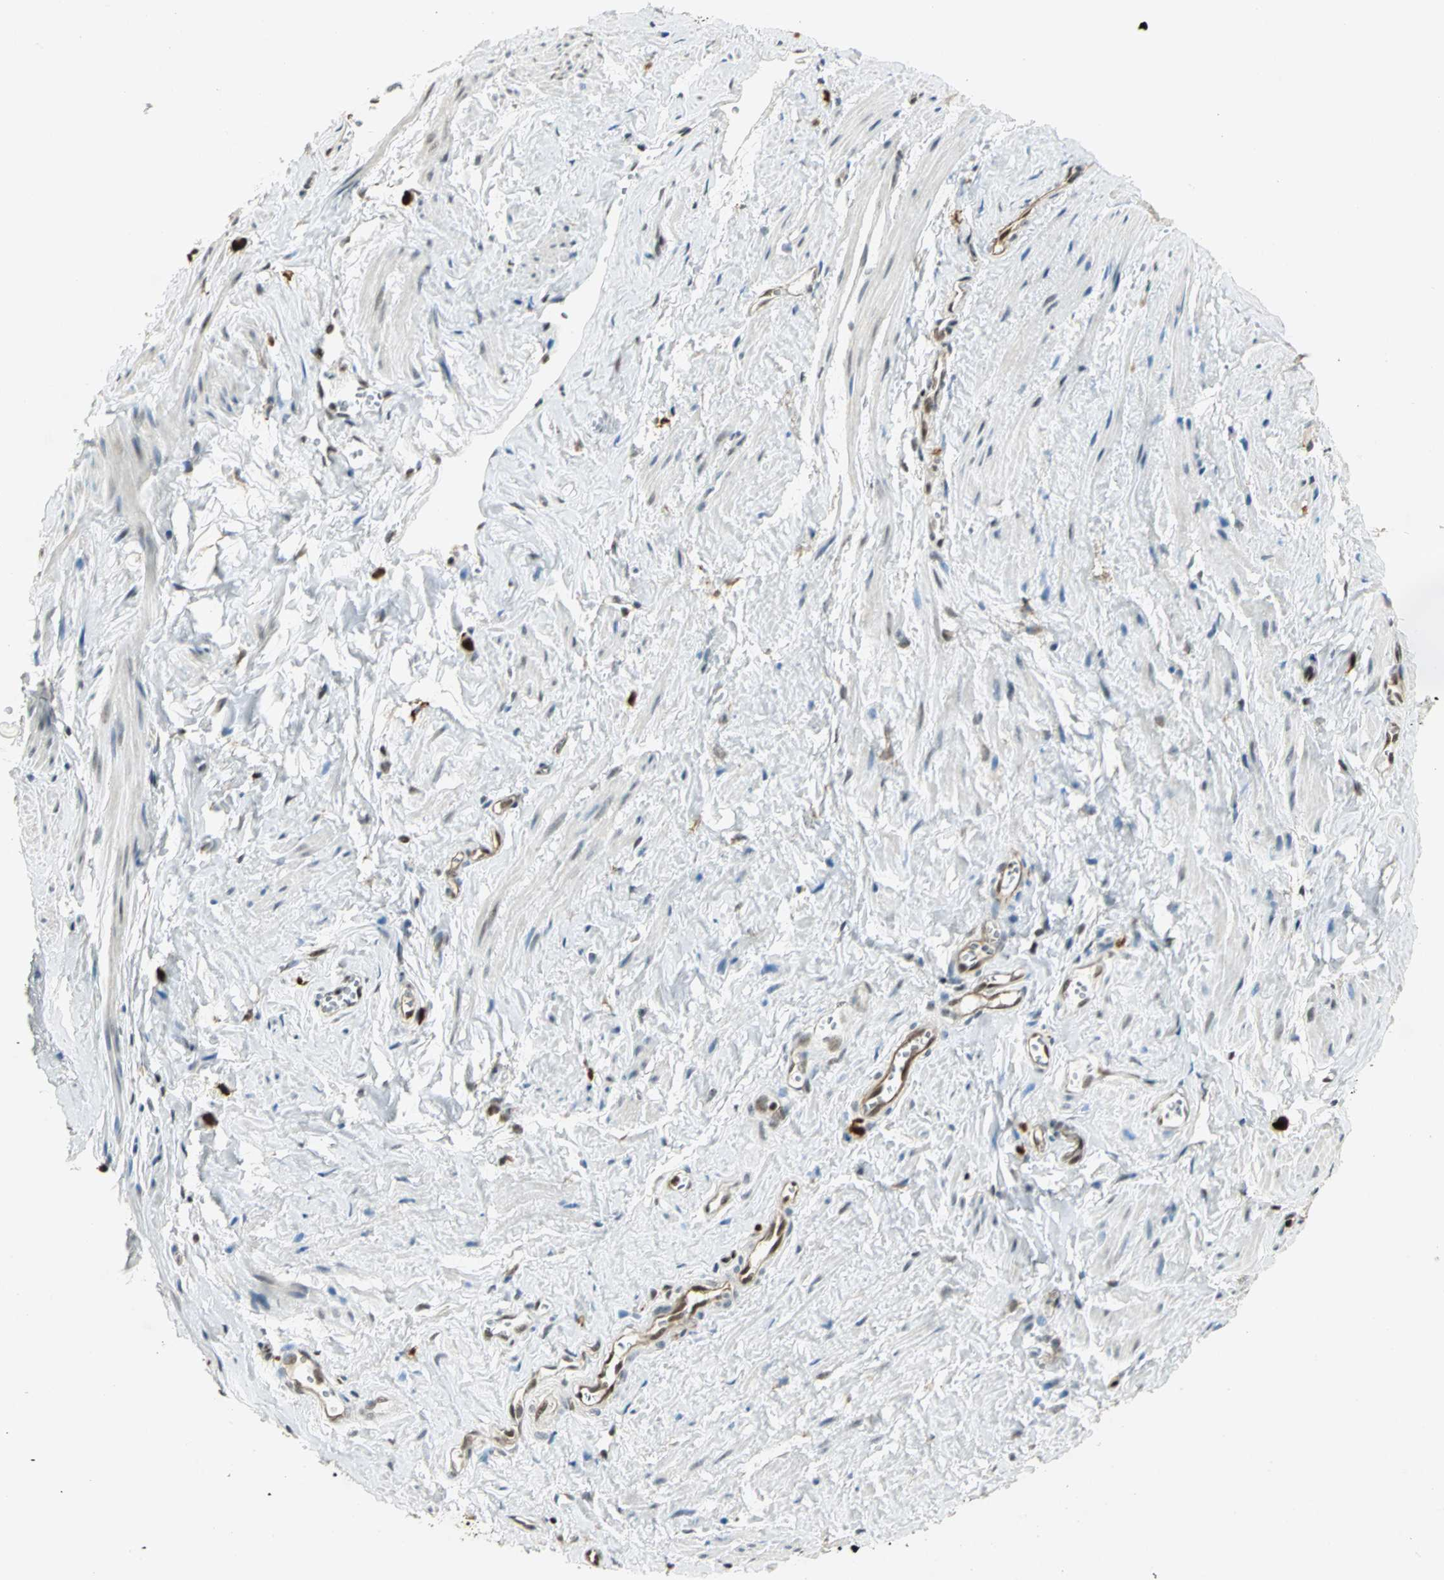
{"staining": {"intensity": "strong", "quantity": "<25%", "location": "nuclear"}, "tissue": "vagina", "cell_type": "Squamous epithelial cells", "image_type": "normal", "snomed": [{"axis": "morphology", "description": "Normal tissue, NOS"}, {"axis": "topography", "description": "Soft tissue"}, {"axis": "topography", "description": "Vagina"}], "caption": "Squamous epithelial cells exhibit medium levels of strong nuclear expression in approximately <25% of cells in benign vagina. The staining is performed using DAB (3,3'-diaminobenzidine) brown chromogen to label protein expression. The nuclei are counter-stained blue using hematoxylin.", "gene": "ELF1", "patient": {"sex": "female", "age": 61}}